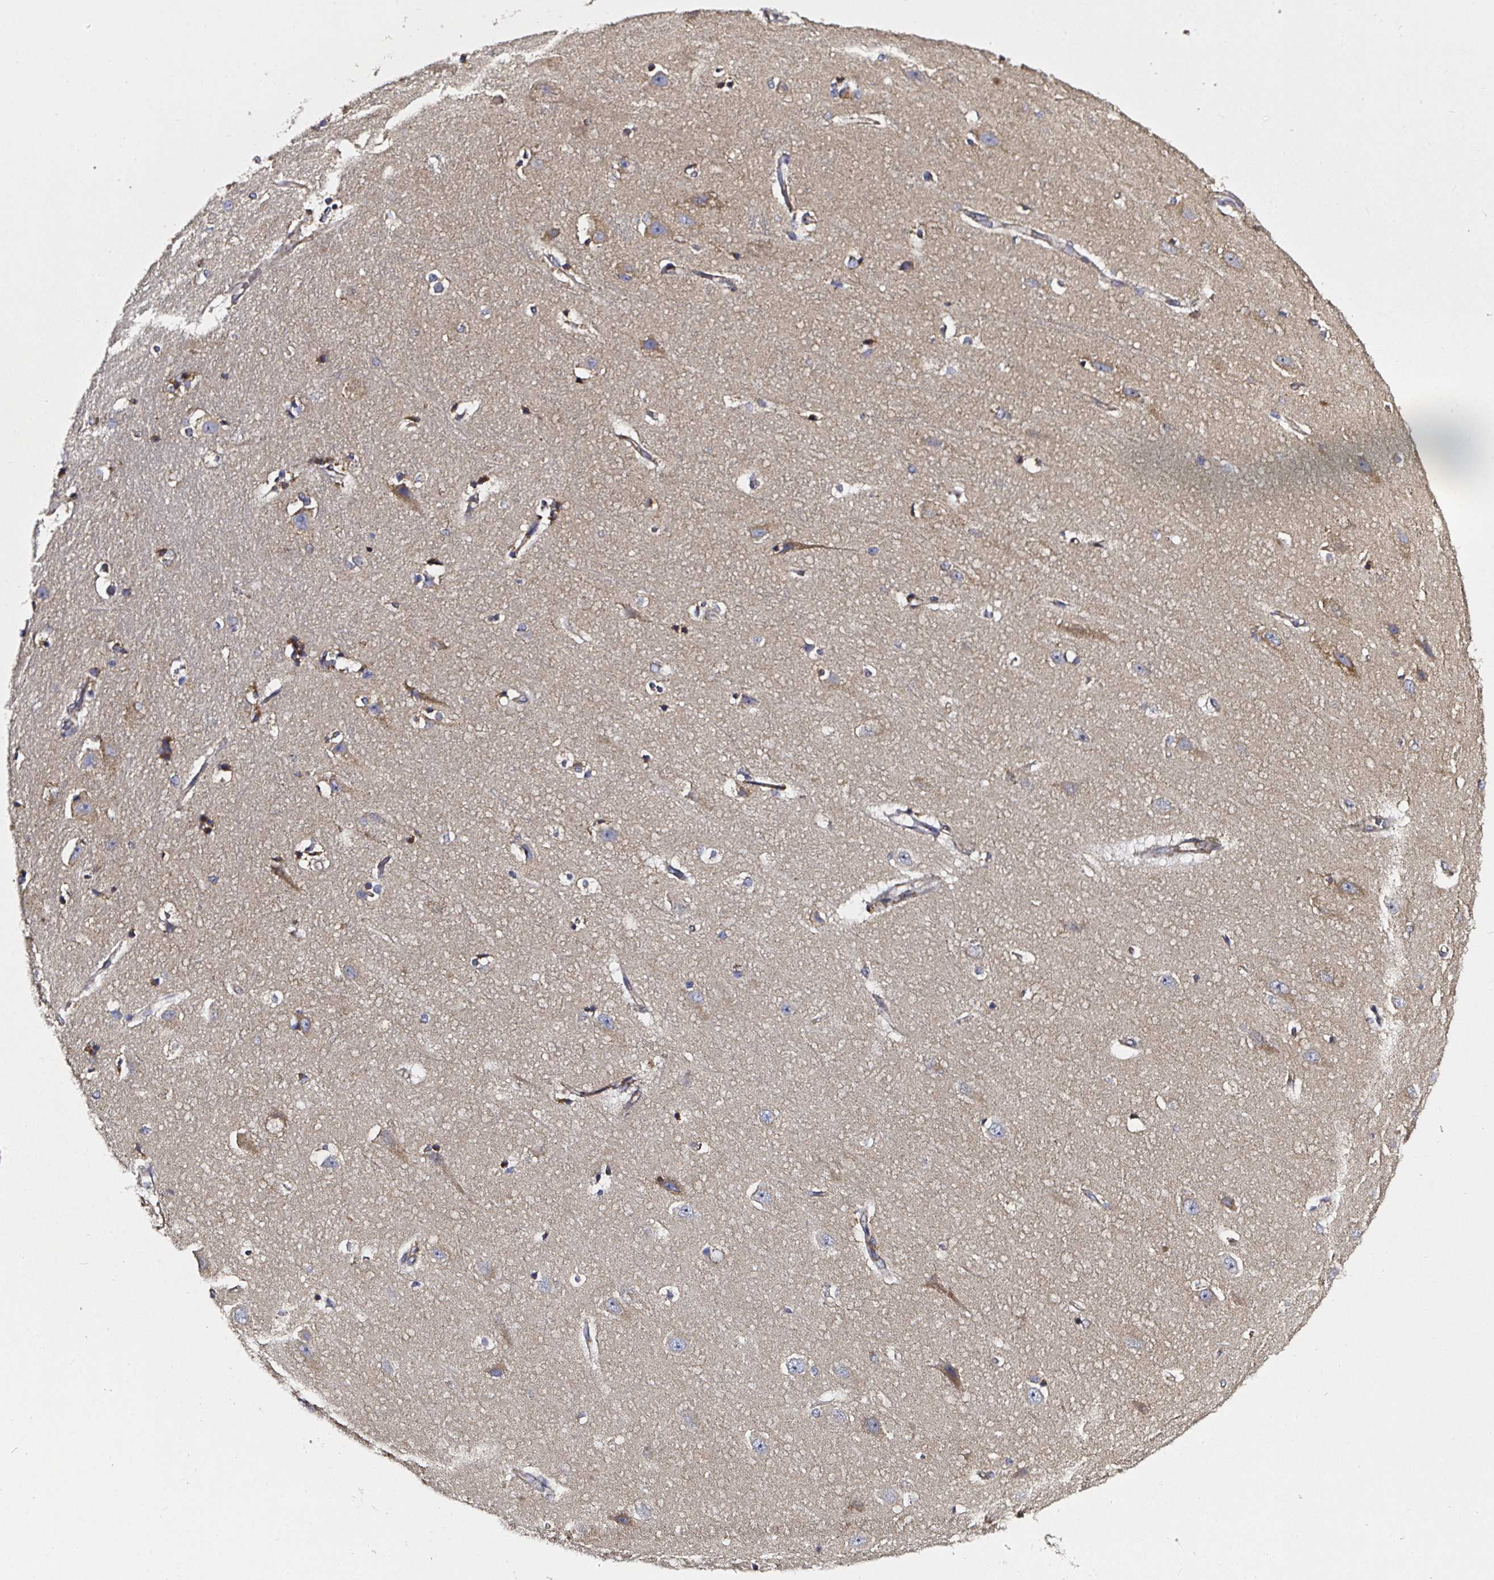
{"staining": {"intensity": "weak", "quantity": "<25%", "location": "cytoplasmic/membranous"}, "tissue": "hippocampus", "cell_type": "Glial cells", "image_type": "normal", "snomed": [{"axis": "morphology", "description": "Normal tissue, NOS"}, {"axis": "topography", "description": "Hippocampus"}], "caption": "A high-resolution micrograph shows IHC staining of unremarkable hippocampus, which exhibits no significant staining in glial cells. The staining was performed using DAB (3,3'-diaminobenzidine) to visualize the protein expression in brown, while the nuclei were stained in blue with hematoxylin (Magnification: 20x).", "gene": "ATAD3A", "patient": {"sex": "male", "age": 63}}